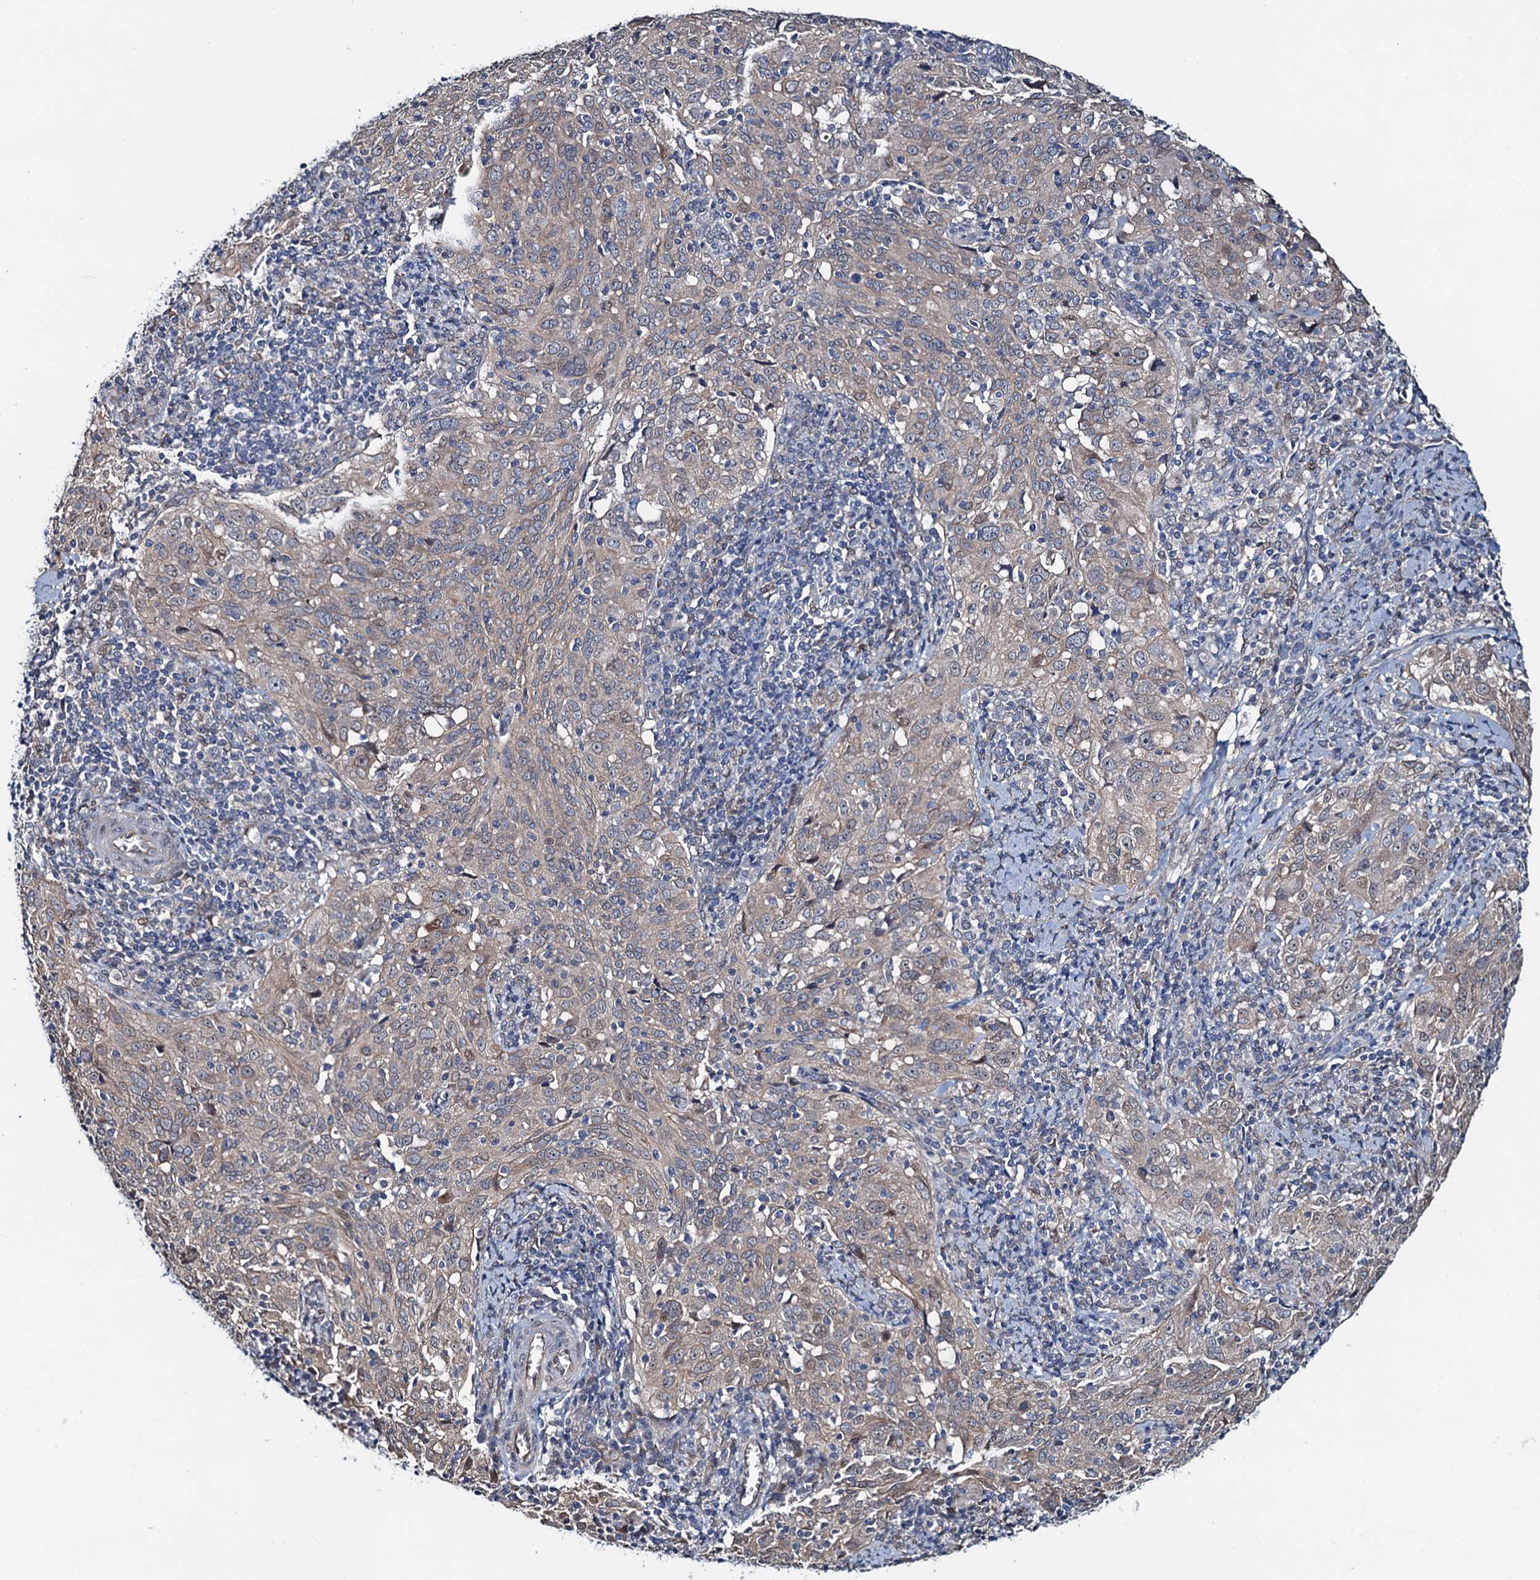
{"staining": {"intensity": "weak", "quantity": "25%-75%", "location": "cytoplasmic/membranous"}, "tissue": "cervical cancer", "cell_type": "Tumor cells", "image_type": "cancer", "snomed": [{"axis": "morphology", "description": "Normal tissue, NOS"}, {"axis": "morphology", "description": "Squamous cell carcinoma, NOS"}, {"axis": "topography", "description": "Cervix"}], "caption": "Immunohistochemical staining of cervical cancer demonstrates low levels of weak cytoplasmic/membranous protein staining in about 25%-75% of tumor cells.", "gene": "EVX2", "patient": {"sex": "female", "age": 31}}